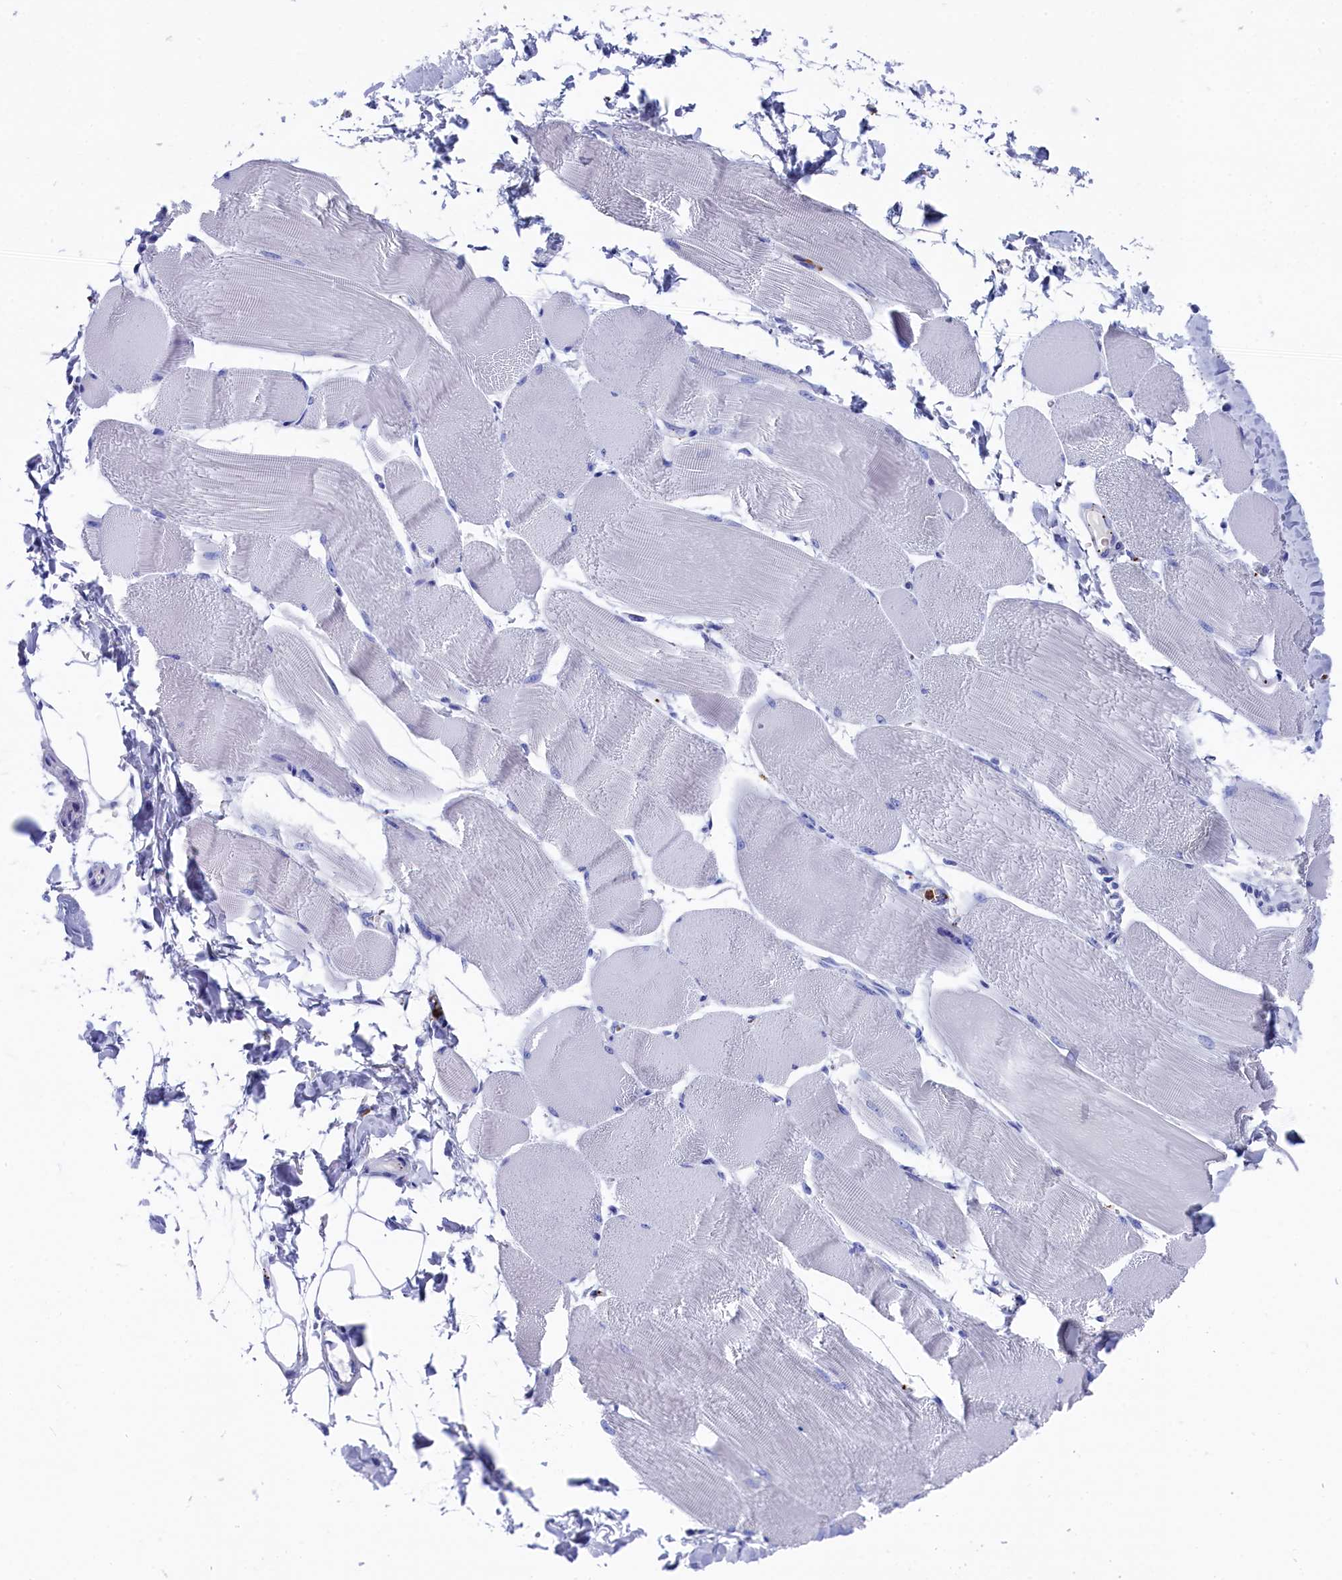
{"staining": {"intensity": "negative", "quantity": "none", "location": "none"}, "tissue": "skeletal muscle", "cell_type": "Myocytes", "image_type": "normal", "snomed": [{"axis": "morphology", "description": "Normal tissue, NOS"}, {"axis": "morphology", "description": "Basal cell carcinoma"}, {"axis": "topography", "description": "Skeletal muscle"}], "caption": "DAB (3,3'-diaminobenzidine) immunohistochemical staining of unremarkable human skeletal muscle displays no significant staining in myocytes.", "gene": "PLAC8", "patient": {"sex": "female", "age": 64}}